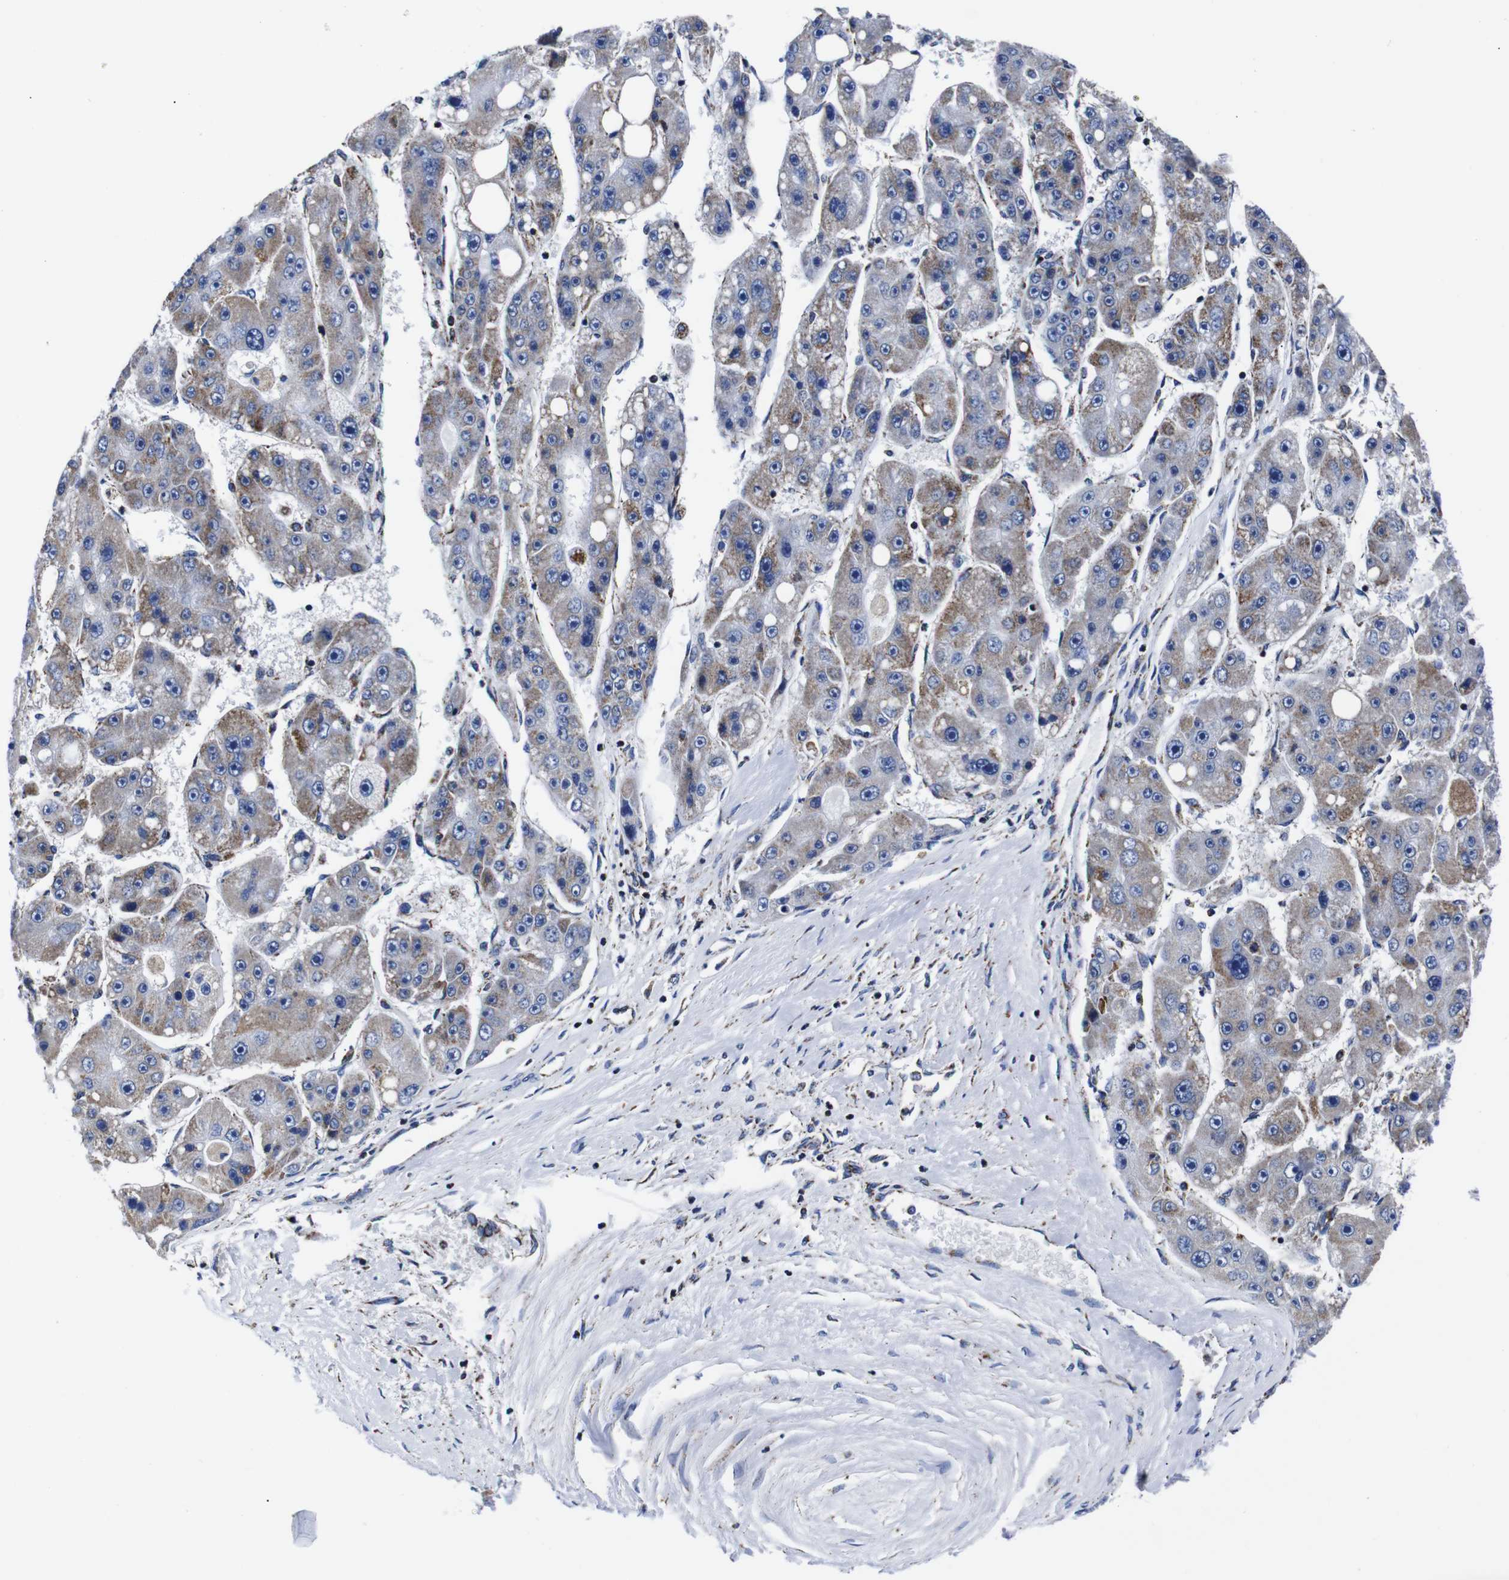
{"staining": {"intensity": "moderate", "quantity": "25%-75%", "location": "cytoplasmic/membranous"}, "tissue": "liver cancer", "cell_type": "Tumor cells", "image_type": "cancer", "snomed": [{"axis": "morphology", "description": "Carcinoma, Hepatocellular, NOS"}, {"axis": "topography", "description": "Liver"}], "caption": "A brown stain shows moderate cytoplasmic/membranous expression of a protein in liver cancer (hepatocellular carcinoma) tumor cells. The protein is stained brown, and the nuclei are stained in blue (DAB IHC with brightfield microscopy, high magnification).", "gene": "FKBP9", "patient": {"sex": "female", "age": 61}}